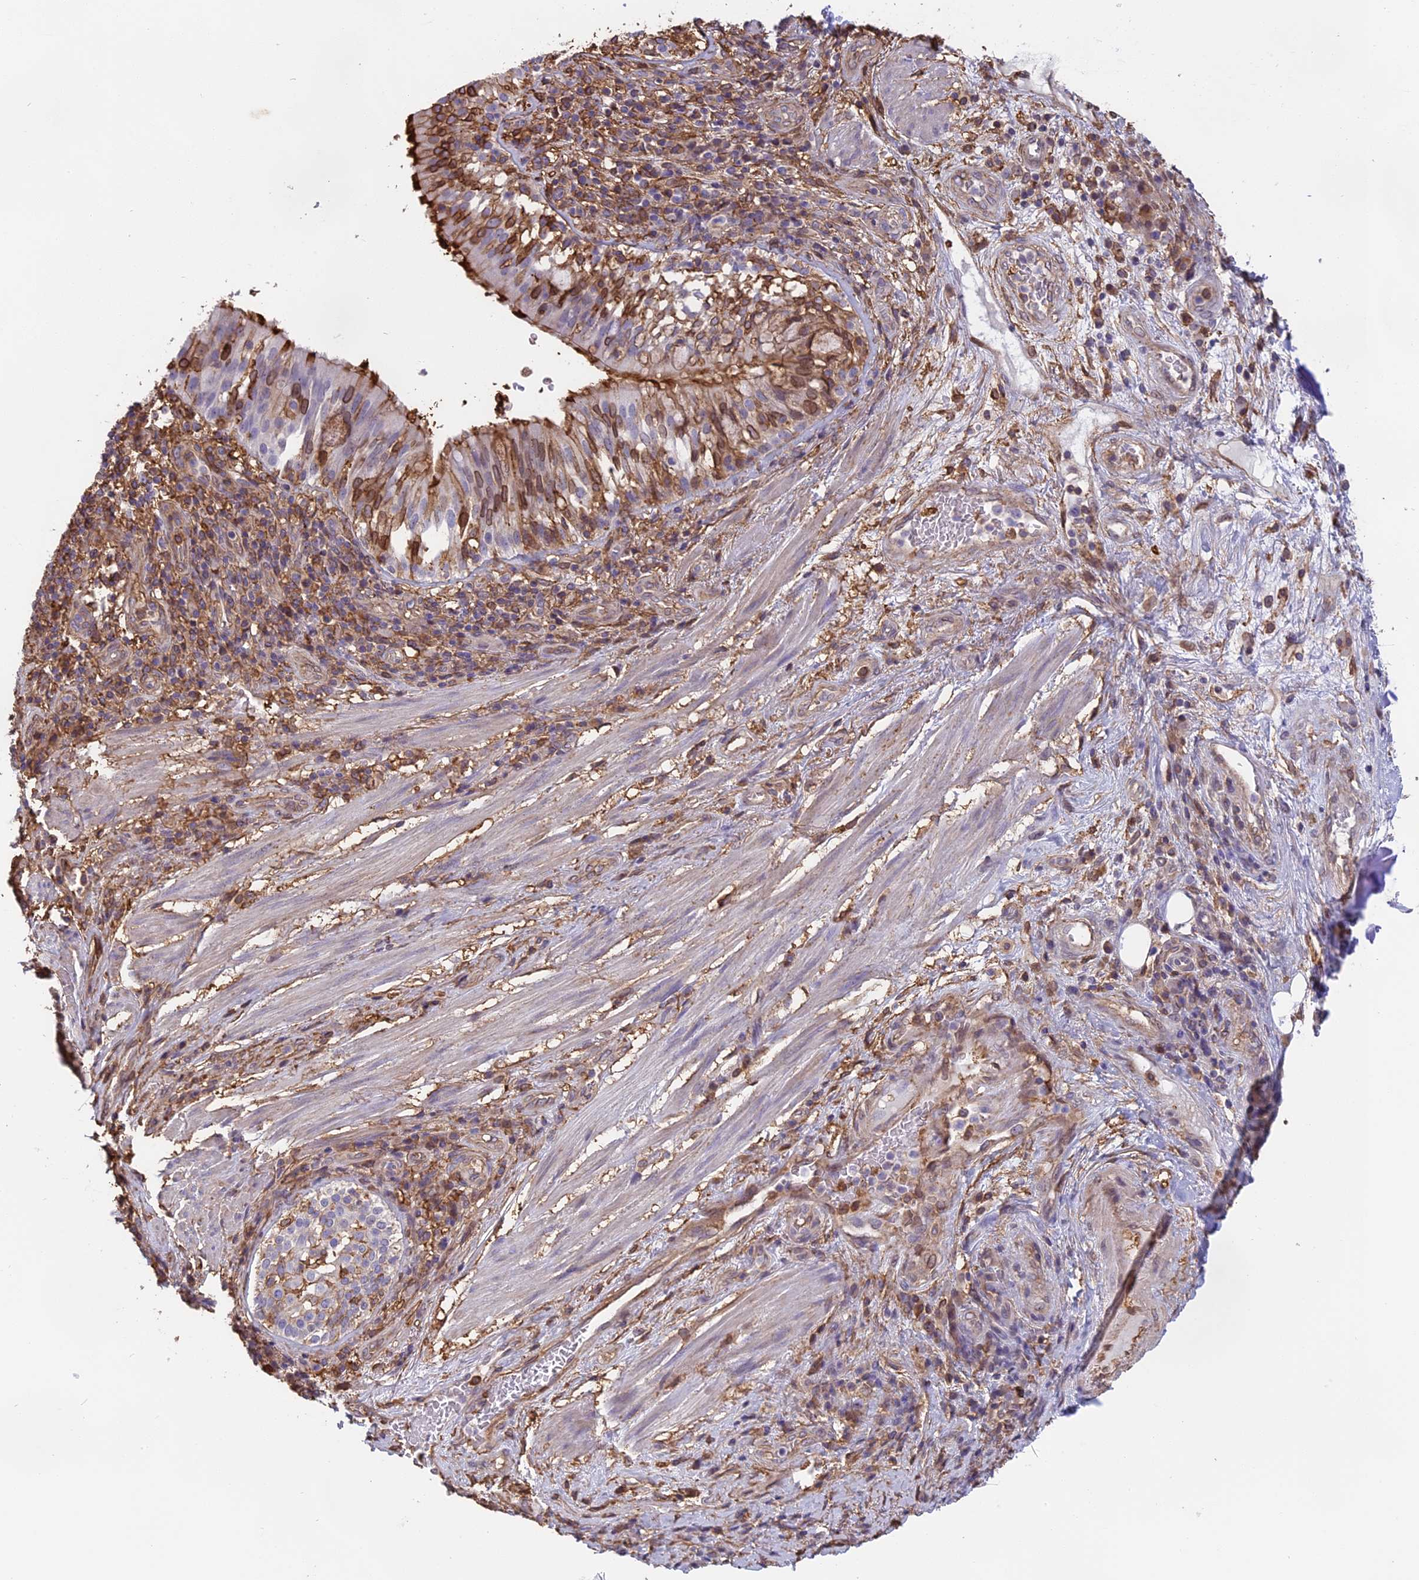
{"staining": {"intensity": "moderate", "quantity": ">75%", "location": "cytoplasmic/membranous"}, "tissue": "adipose tissue", "cell_type": "Adipocytes", "image_type": "normal", "snomed": [{"axis": "morphology", "description": "Normal tissue, NOS"}, {"axis": "morphology", "description": "Squamous cell carcinoma, NOS"}, {"axis": "topography", "description": "Bronchus"}, {"axis": "topography", "description": "Lung"}], "caption": "Protein expression analysis of benign adipose tissue demonstrates moderate cytoplasmic/membranous expression in approximately >75% of adipocytes. (brown staining indicates protein expression, while blue staining denotes nuclei).", "gene": "TMEM255B", "patient": {"sex": "male", "age": 64}}